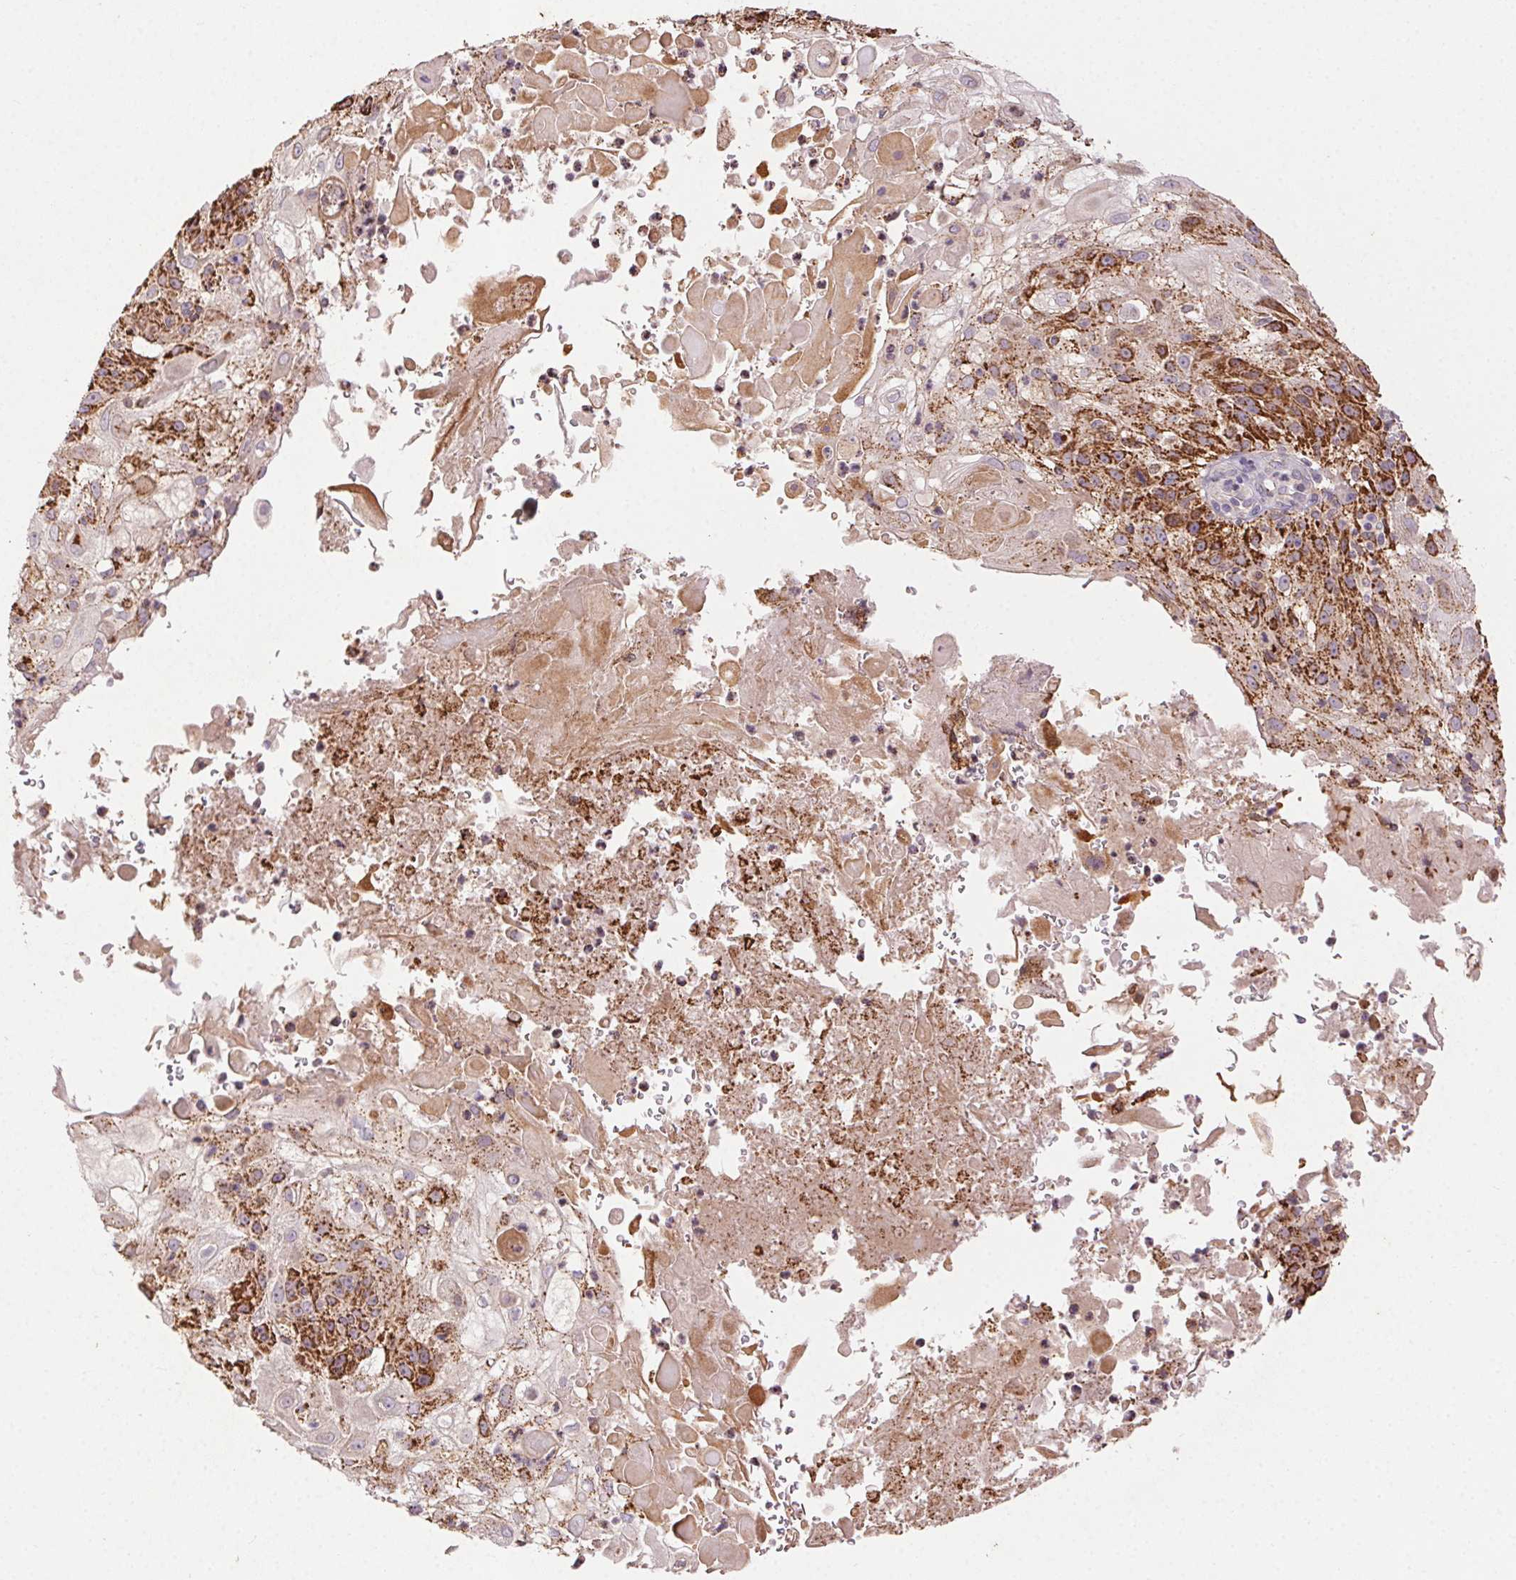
{"staining": {"intensity": "strong", "quantity": "25%-75%", "location": "cytoplasmic/membranous"}, "tissue": "skin cancer", "cell_type": "Tumor cells", "image_type": "cancer", "snomed": [{"axis": "morphology", "description": "Normal tissue, NOS"}, {"axis": "morphology", "description": "Squamous cell carcinoma, NOS"}, {"axis": "topography", "description": "Skin"}], "caption": "Immunohistochemical staining of skin cancer reveals high levels of strong cytoplasmic/membranous protein staining in about 25%-75% of tumor cells.", "gene": "FNBP1L", "patient": {"sex": "female", "age": 83}}